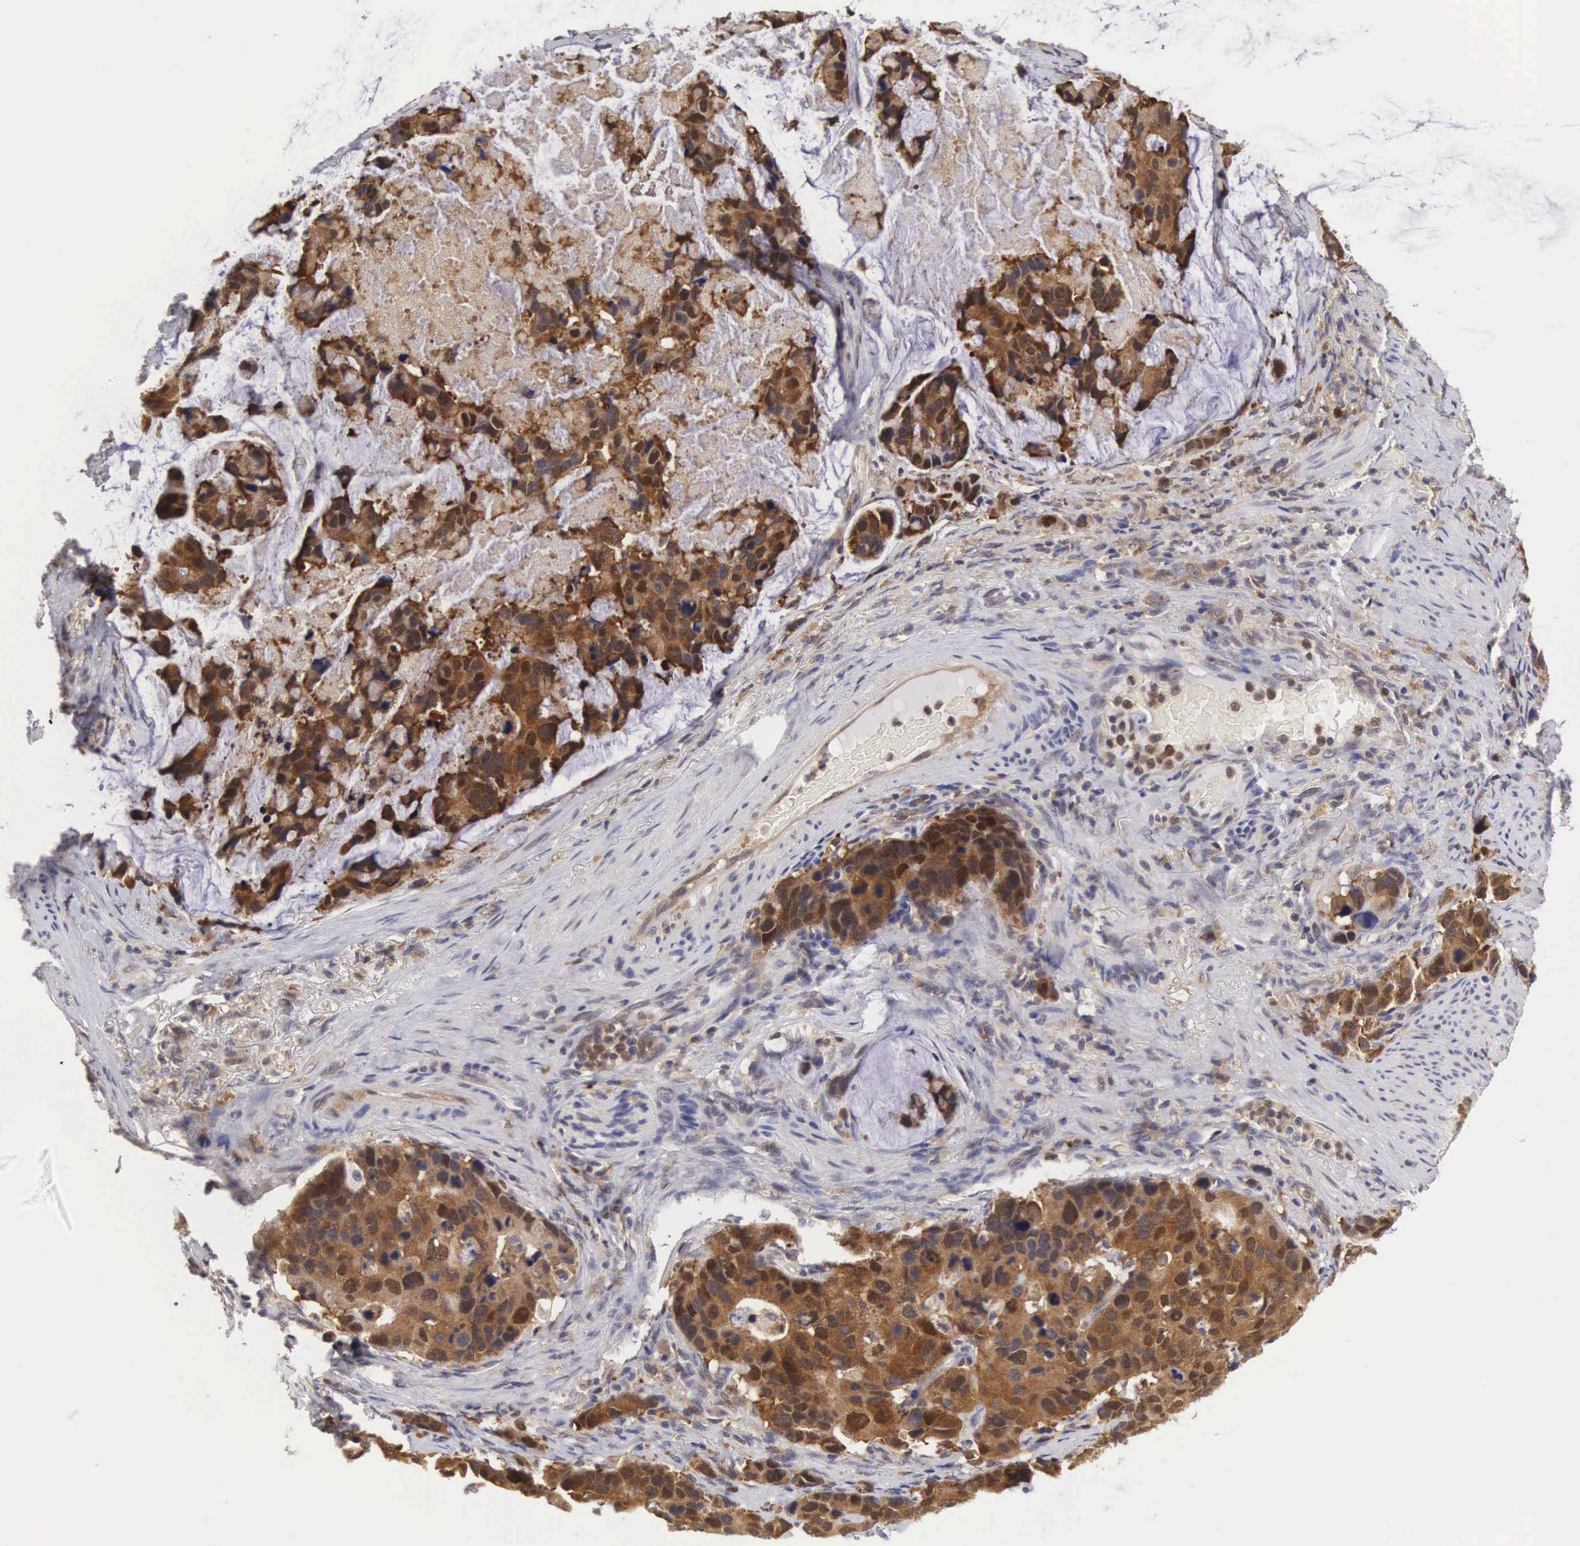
{"staining": {"intensity": "strong", "quantity": "25%-75%", "location": "cytoplasmic/membranous,nuclear"}, "tissue": "stomach cancer", "cell_type": "Tumor cells", "image_type": "cancer", "snomed": [{"axis": "morphology", "description": "Adenocarcinoma, NOS"}, {"axis": "topography", "description": "Stomach, upper"}], "caption": "Immunohistochemistry (IHC) photomicrograph of neoplastic tissue: stomach adenocarcinoma stained using immunohistochemistry reveals high levels of strong protein expression localized specifically in the cytoplasmic/membranous and nuclear of tumor cells, appearing as a cytoplasmic/membranous and nuclear brown color.", "gene": "ADSL", "patient": {"sex": "male", "age": 71}}